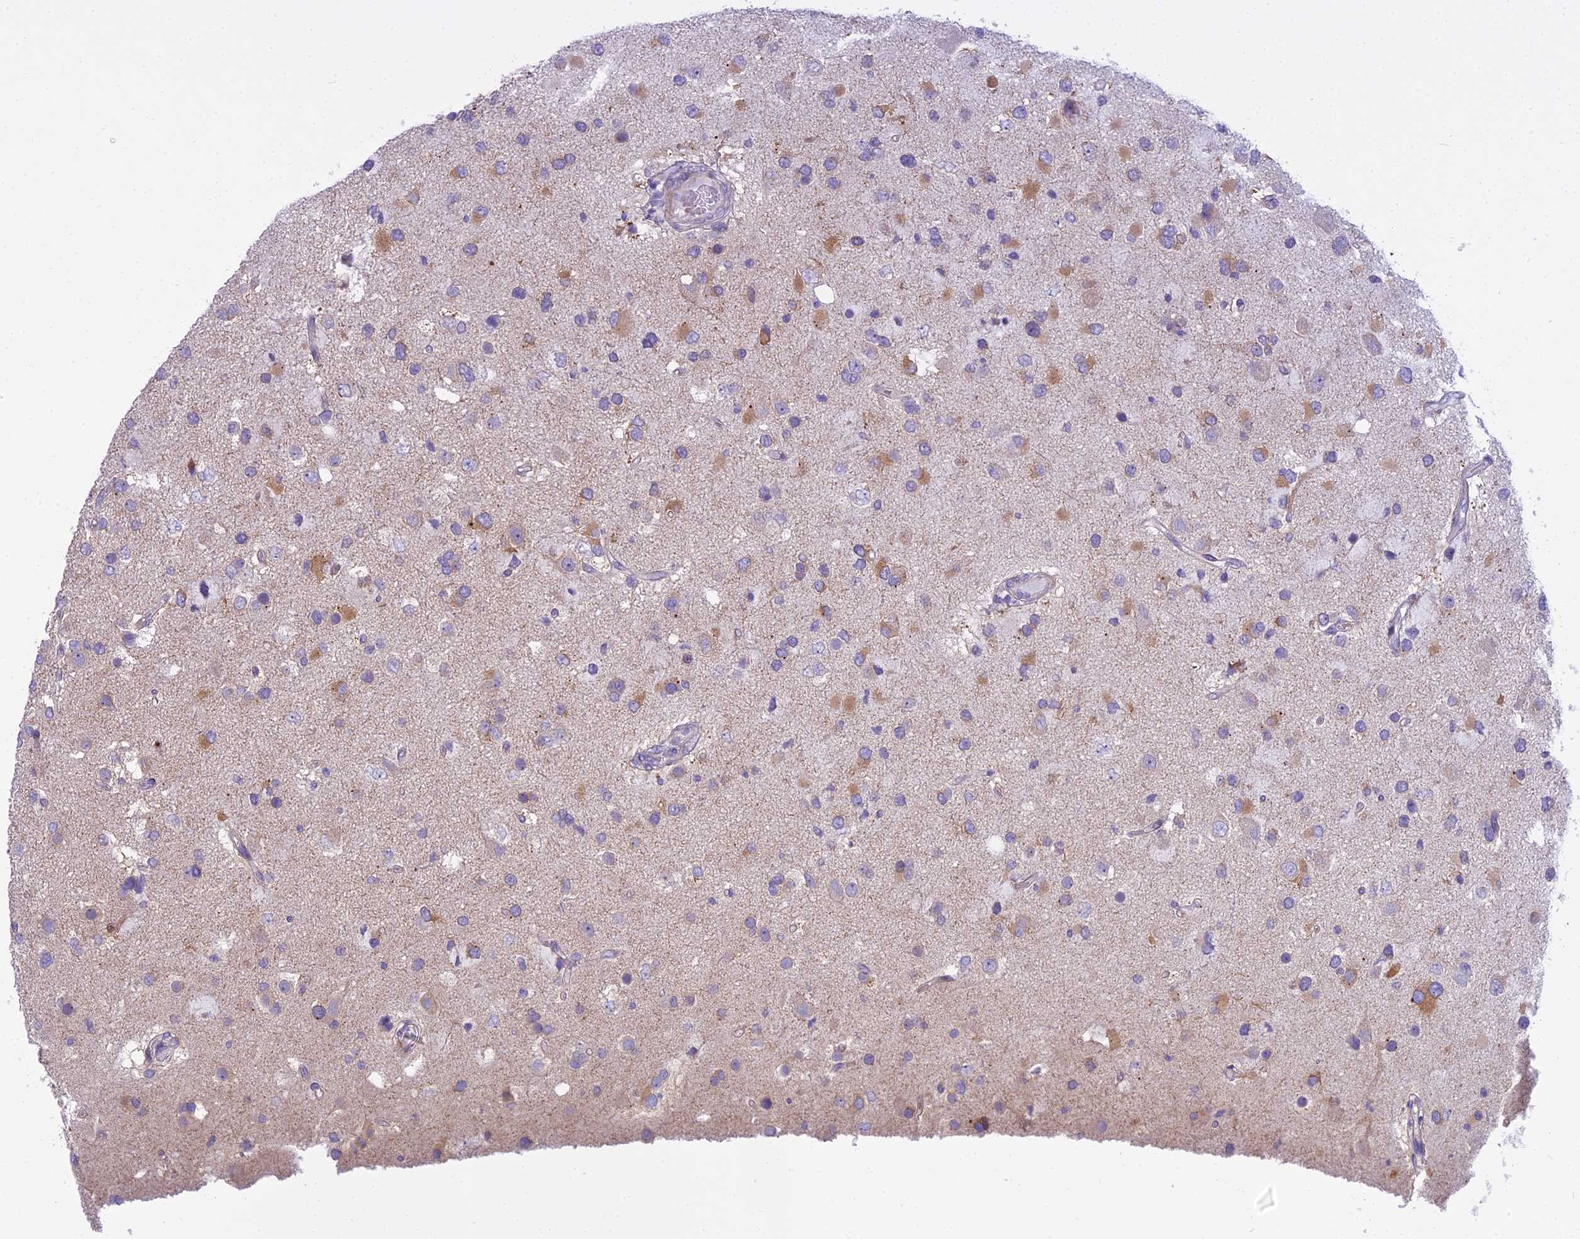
{"staining": {"intensity": "moderate", "quantity": "25%-75%", "location": "cytoplasmic/membranous"}, "tissue": "glioma", "cell_type": "Tumor cells", "image_type": "cancer", "snomed": [{"axis": "morphology", "description": "Glioma, malignant, High grade"}, {"axis": "topography", "description": "Brain"}], "caption": "Immunohistochemical staining of malignant glioma (high-grade) displays medium levels of moderate cytoplasmic/membranous positivity in about 25%-75% of tumor cells.", "gene": "PCDHB14", "patient": {"sex": "male", "age": 53}}